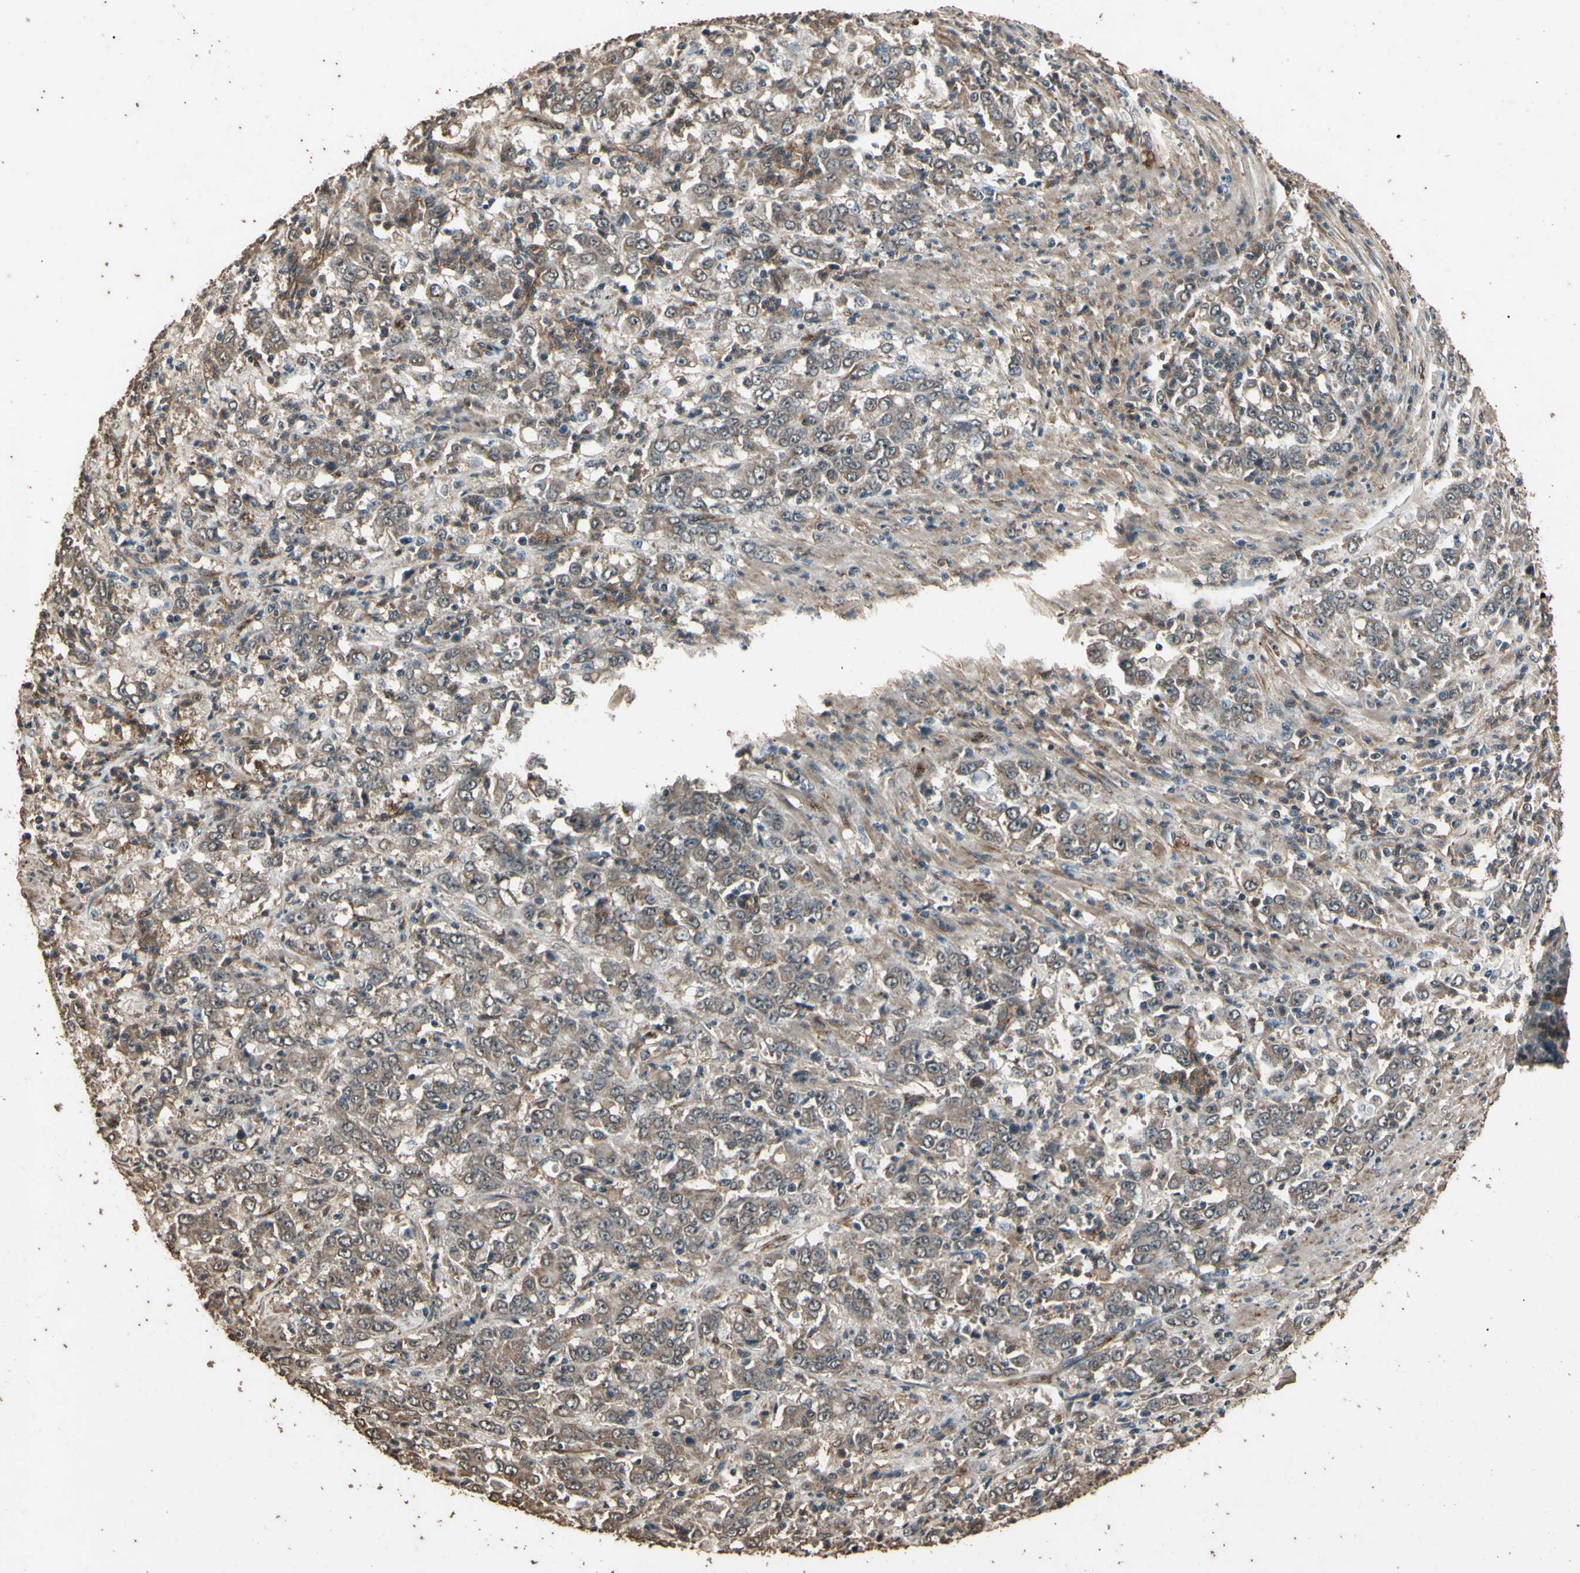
{"staining": {"intensity": "moderate", "quantity": ">75%", "location": "cytoplasmic/membranous"}, "tissue": "stomach cancer", "cell_type": "Tumor cells", "image_type": "cancer", "snomed": [{"axis": "morphology", "description": "Adenocarcinoma, NOS"}, {"axis": "topography", "description": "Stomach, lower"}], "caption": "Human adenocarcinoma (stomach) stained with a brown dye displays moderate cytoplasmic/membranous positive expression in about >75% of tumor cells.", "gene": "TSPO", "patient": {"sex": "female", "age": 71}}